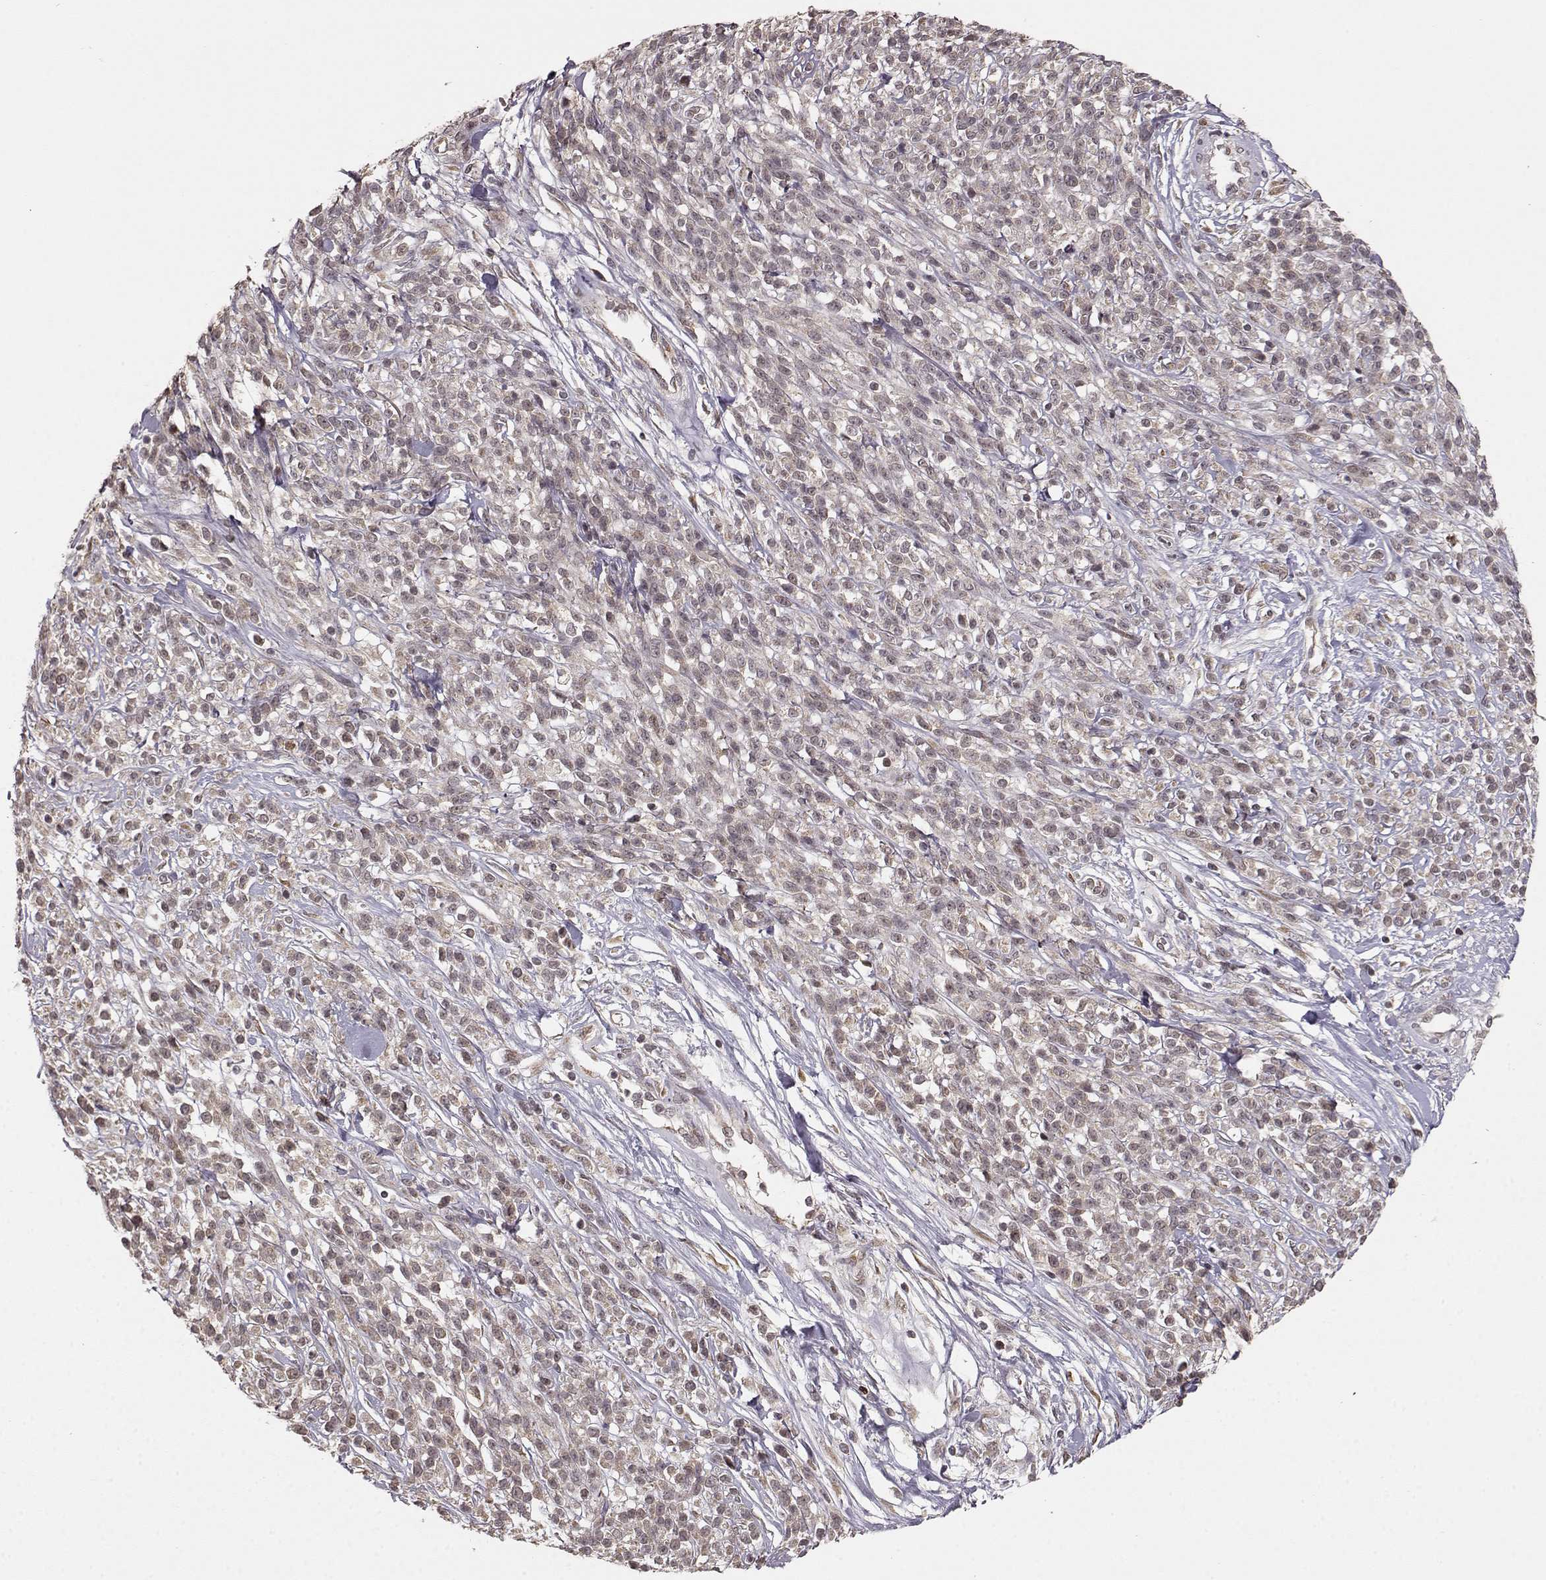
{"staining": {"intensity": "weak", "quantity": "25%-75%", "location": "cytoplasmic/membranous"}, "tissue": "melanoma", "cell_type": "Tumor cells", "image_type": "cancer", "snomed": [{"axis": "morphology", "description": "Malignant melanoma, NOS"}, {"axis": "topography", "description": "Skin"}, {"axis": "topography", "description": "Skin of trunk"}], "caption": "High-power microscopy captured an immunohistochemistry image of melanoma, revealing weak cytoplasmic/membranous expression in approximately 25%-75% of tumor cells.", "gene": "ELOVL5", "patient": {"sex": "male", "age": 74}}